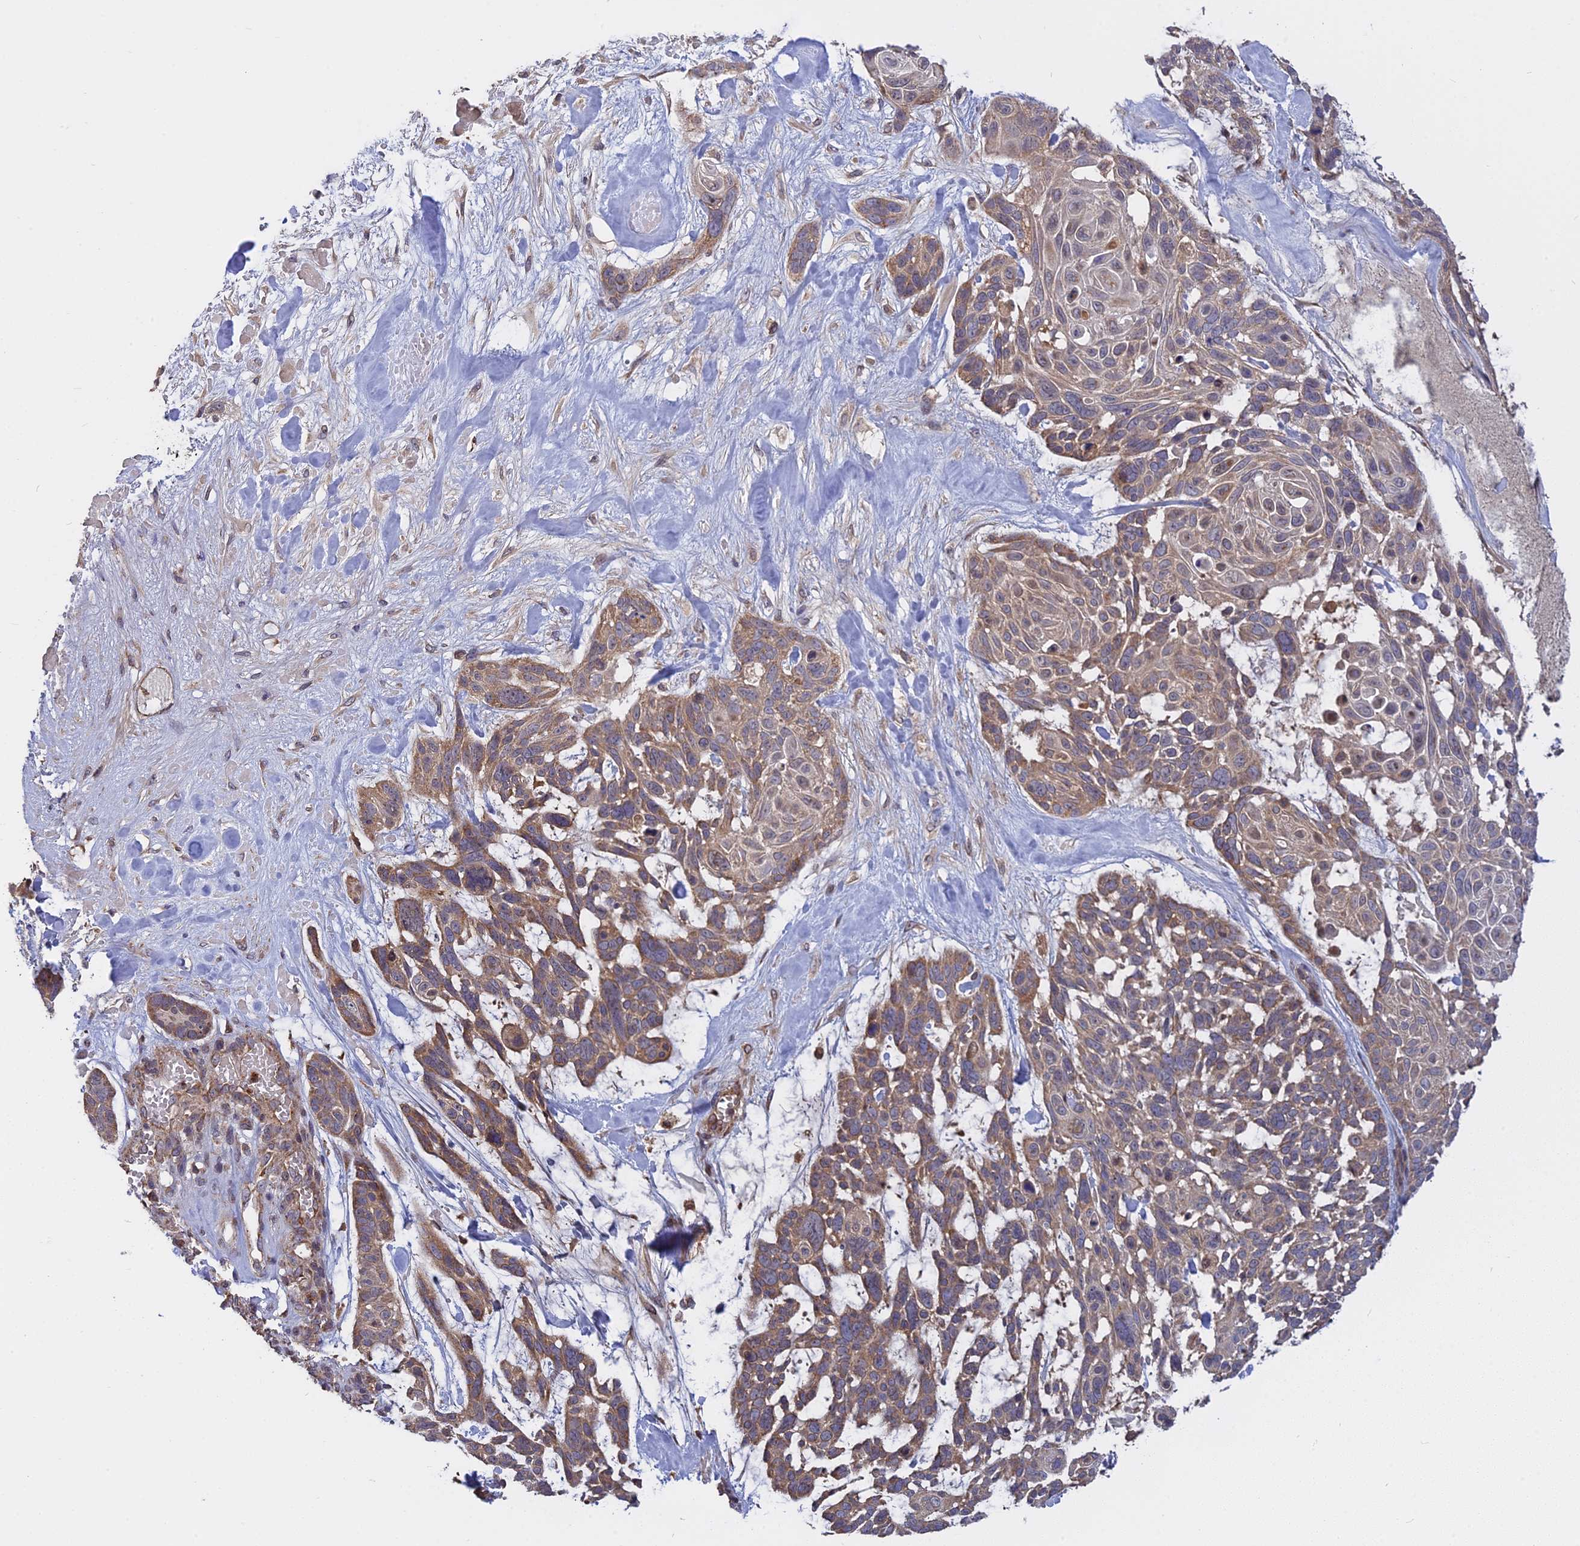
{"staining": {"intensity": "moderate", "quantity": "25%-75%", "location": "cytoplasmic/membranous"}, "tissue": "skin cancer", "cell_type": "Tumor cells", "image_type": "cancer", "snomed": [{"axis": "morphology", "description": "Basal cell carcinoma"}, {"axis": "topography", "description": "Skin"}], "caption": "Basal cell carcinoma (skin) was stained to show a protein in brown. There is medium levels of moderate cytoplasmic/membranous positivity in approximately 25%-75% of tumor cells.", "gene": "IL21R", "patient": {"sex": "male", "age": 88}}